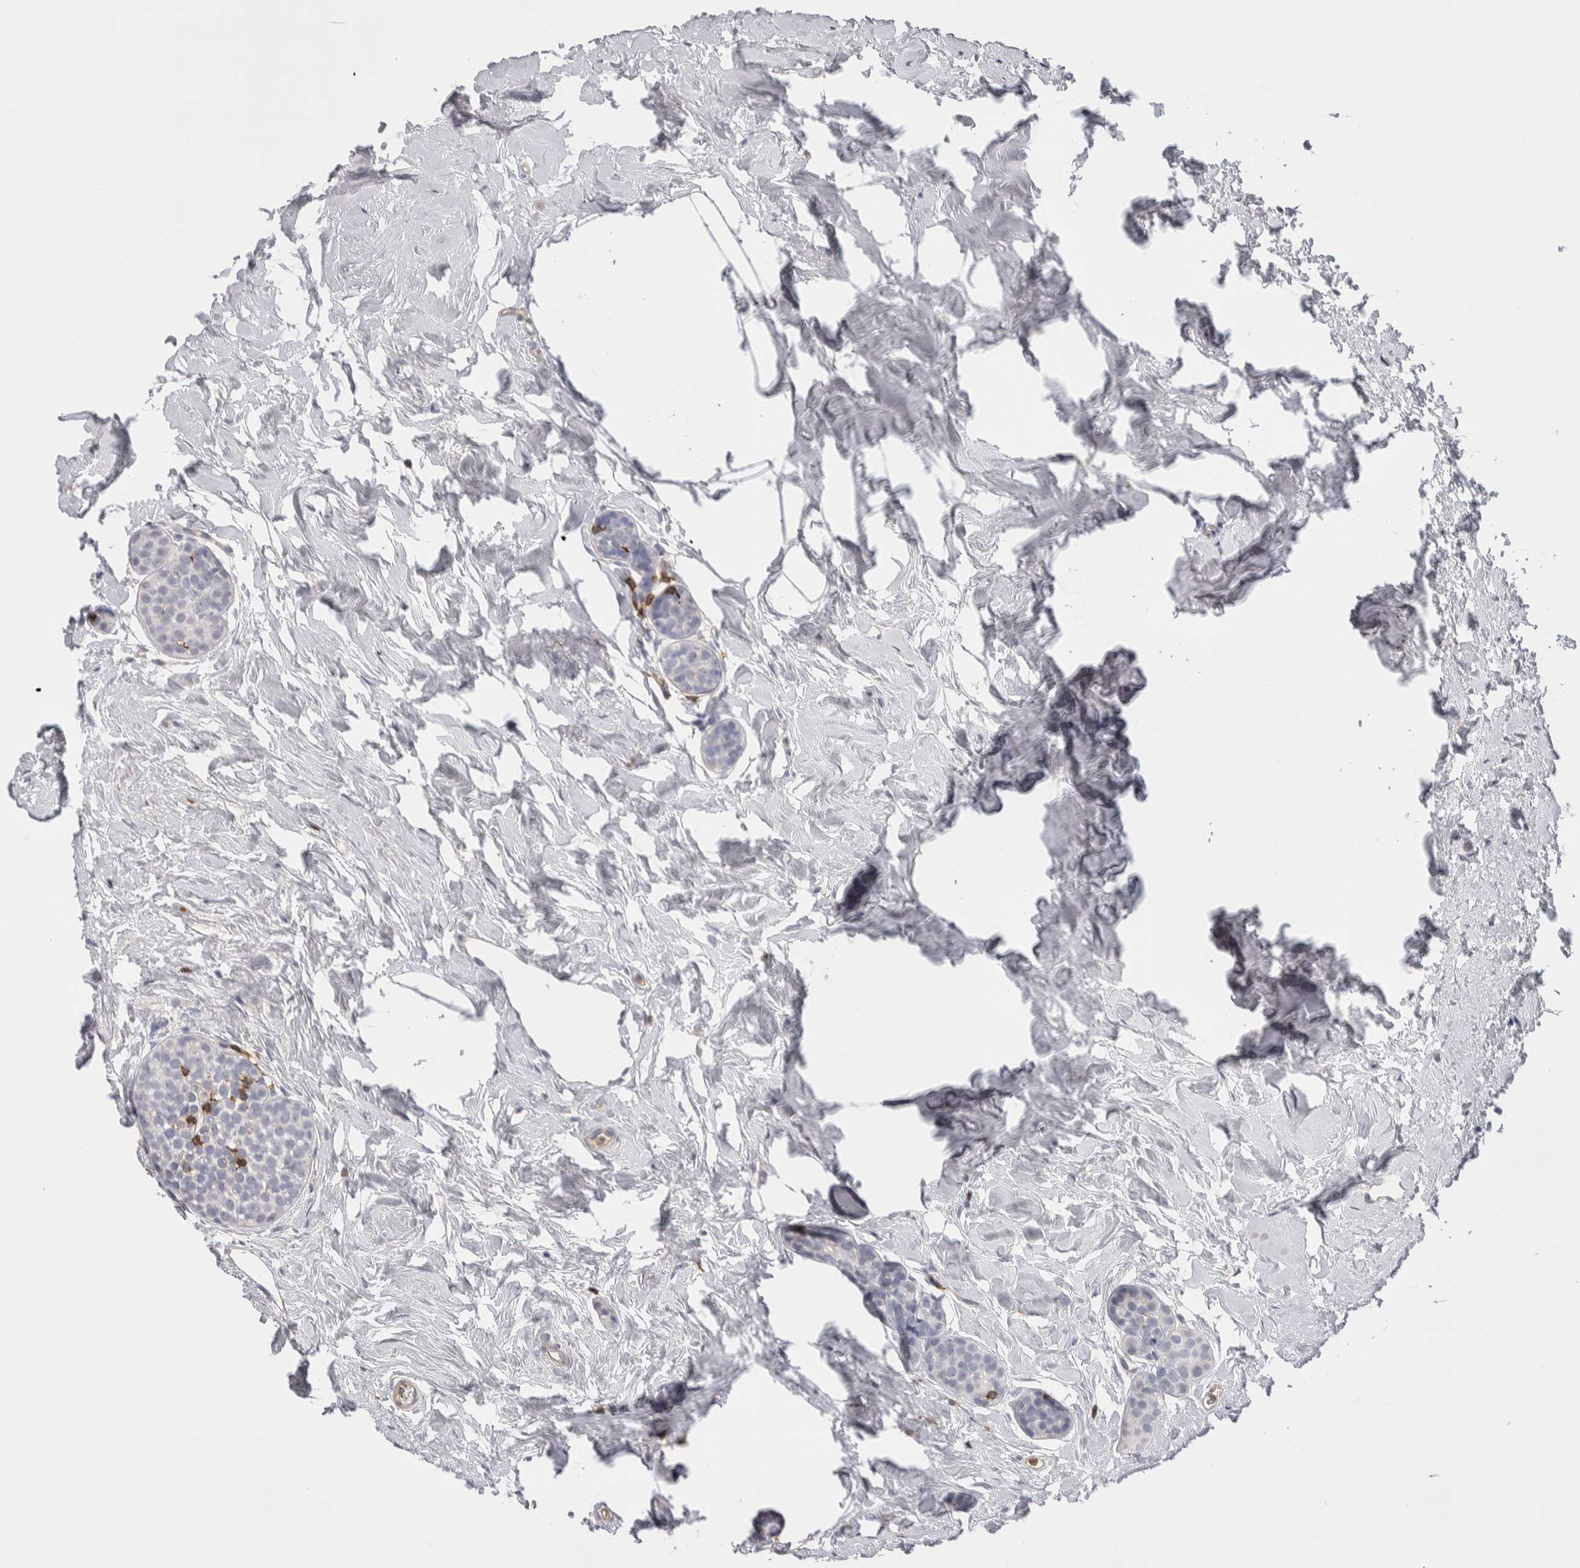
{"staining": {"intensity": "negative", "quantity": "none", "location": "none"}, "tissue": "breast cancer", "cell_type": "Tumor cells", "image_type": "cancer", "snomed": [{"axis": "morphology", "description": "Duct carcinoma"}, {"axis": "topography", "description": "Breast"}], "caption": "Tumor cells are negative for protein expression in human intraductal carcinoma (breast).", "gene": "CEP295NL", "patient": {"sex": "female", "age": 55}}